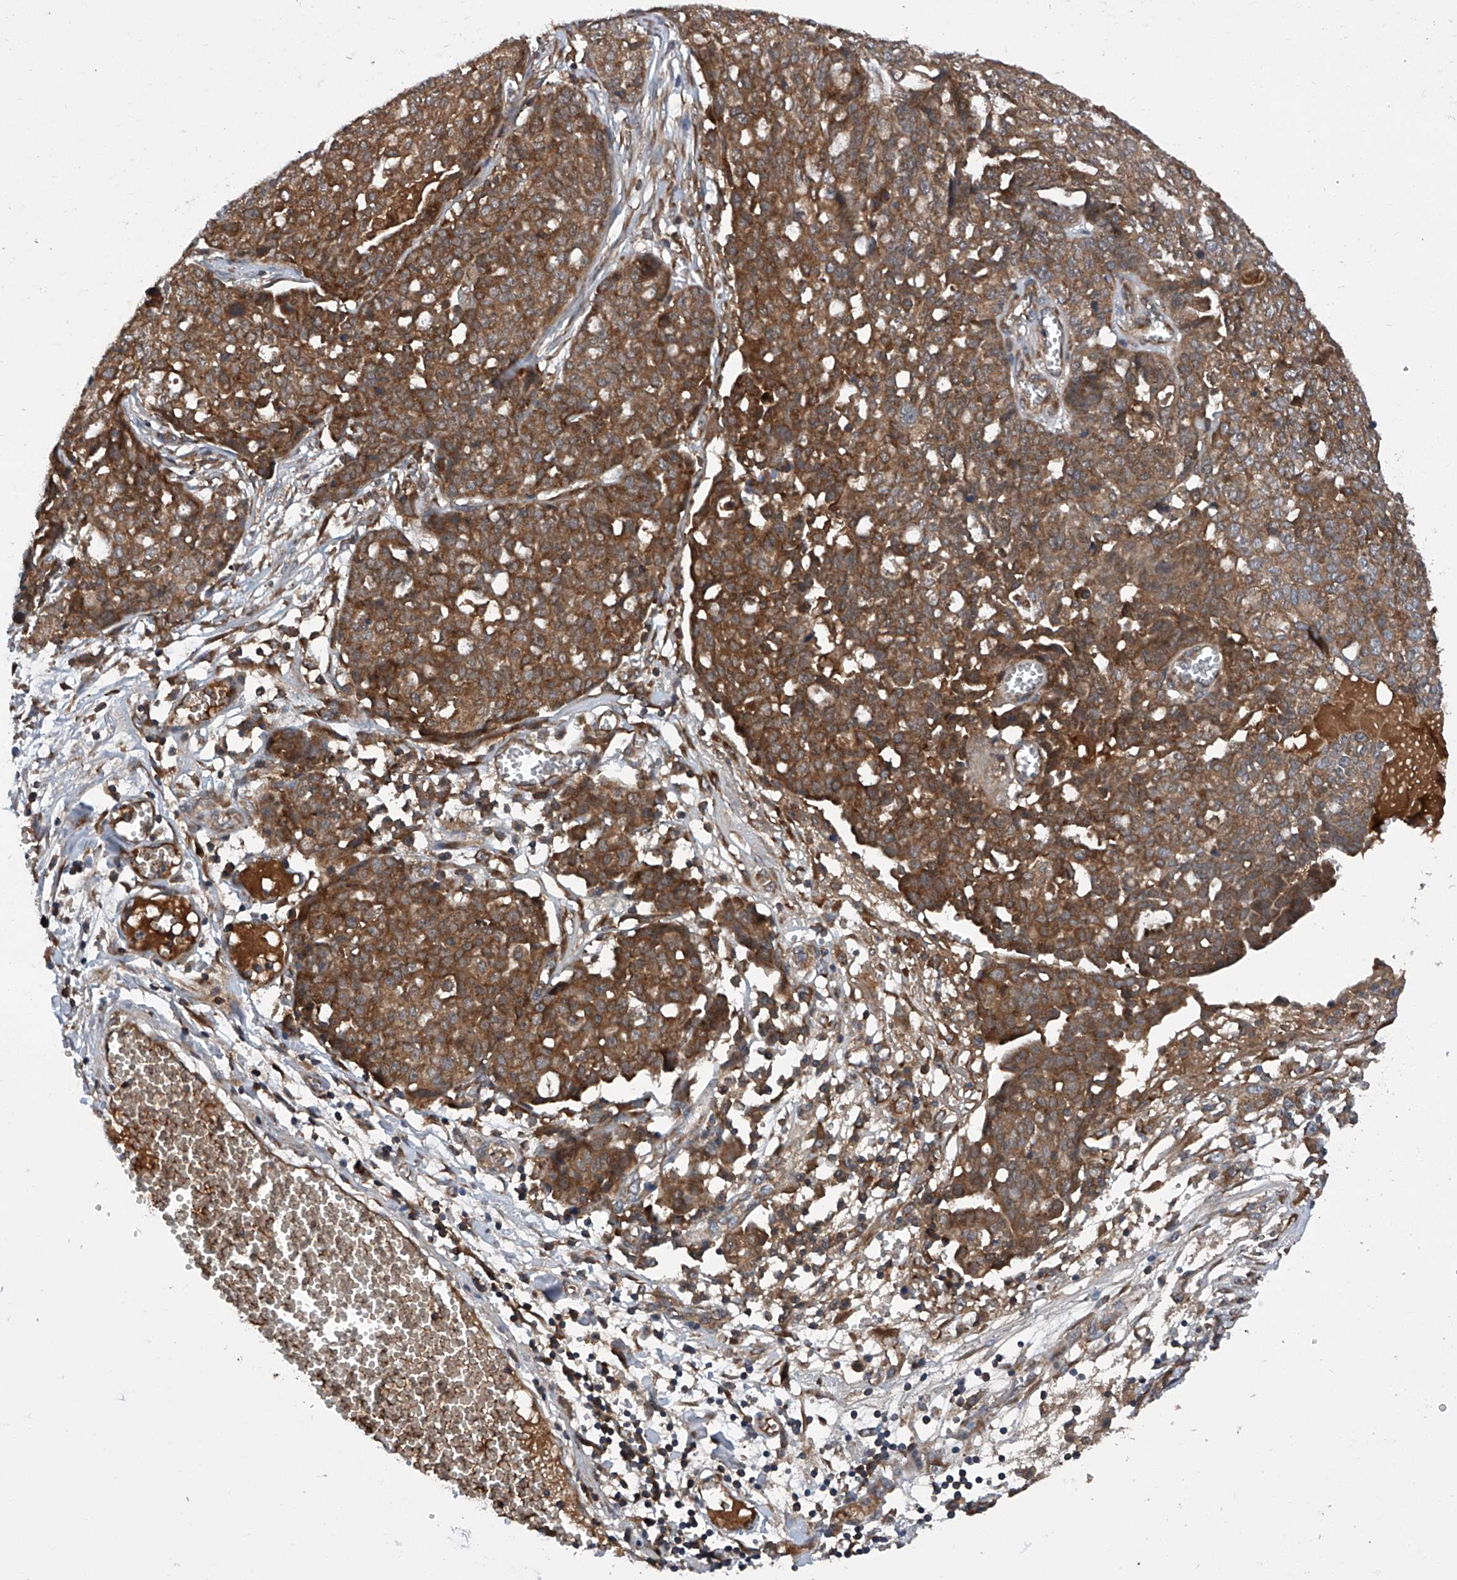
{"staining": {"intensity": "strong", "quantity": ">75%", "location": "cytoplasmic/membranous"}, "tissue": "ovarian cancer", "cell_type": "Tumor cells", "image_type": "cancer", "snomed": [{"axis": "morphology", "description": "Cystadenocarcinoma, serous, NOS"}, {"axis": "topography", "description": "Soft tissue"}, {"axis": "topography", "description": "Ovary"}], "caption": "A photomicrograph showing strong cytoplasmic/membranous positivity in about >75% of tumor cells in ovarian serous cystadenocarcinoma, as visualized by brown immunohistochemical staining.", "gene": "ASCC3", "patient": {"sex": "female", "age": 57}}